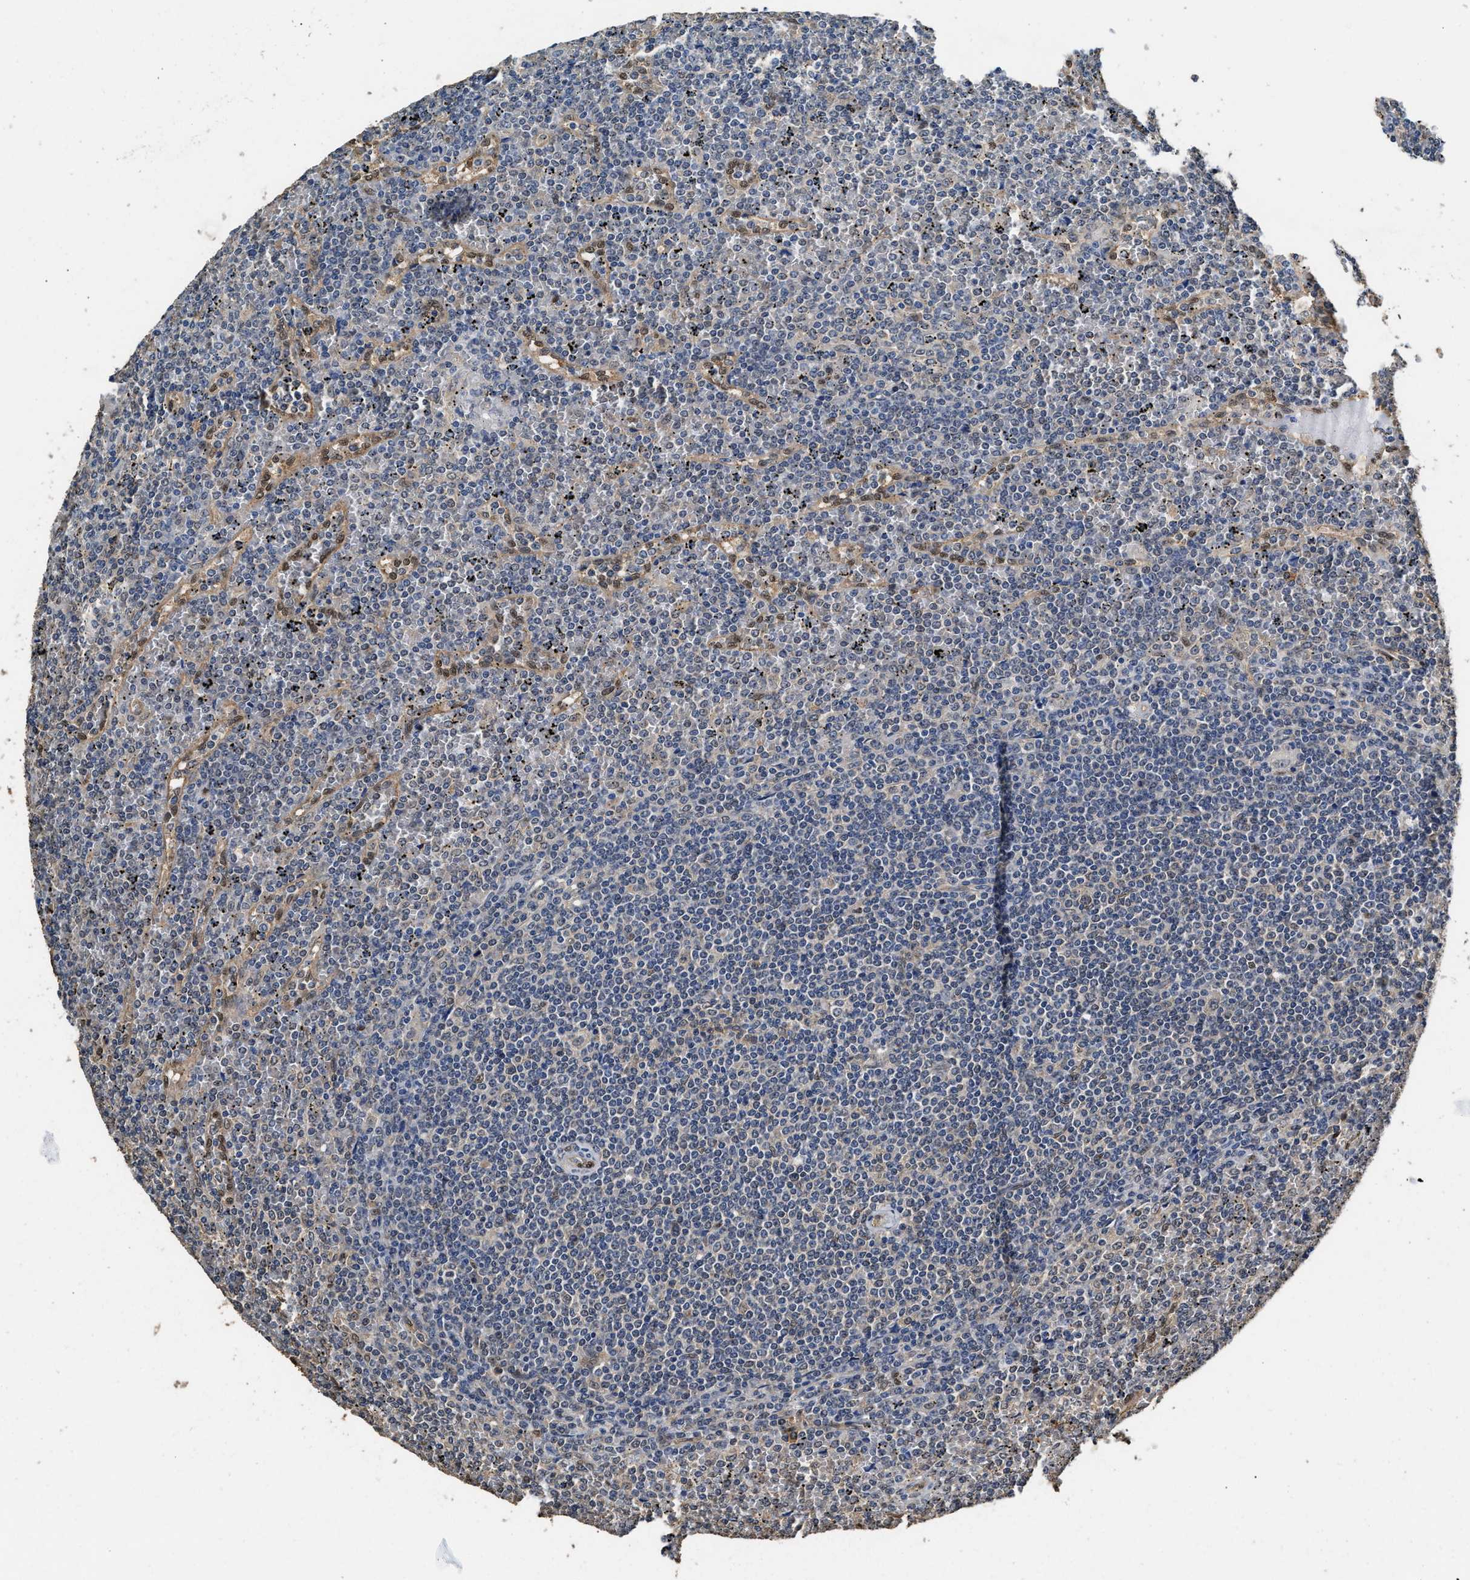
{"staining": {"intensity": "negative", "quantity": "none", "location": "none"}, "tissue": "lymphoma", "cell_type": "Tumor cells", "image_type": "cancer", "snomed": [{"axis": "morphology", "description": "Malignant lymphoma, non-Hodgkin's type, Low grade"}, {"axis": "topography", "description": "Spleen"}], "caption": "Immunohistochemistry histopathology image of malignant lymphoma, non-Hodgkin's type (low-grade) stained for a protein (brown), which reveals no staining in tumor cells.", "gene": "YWHAE", "patient": {"sex": "female", "age": 19}}